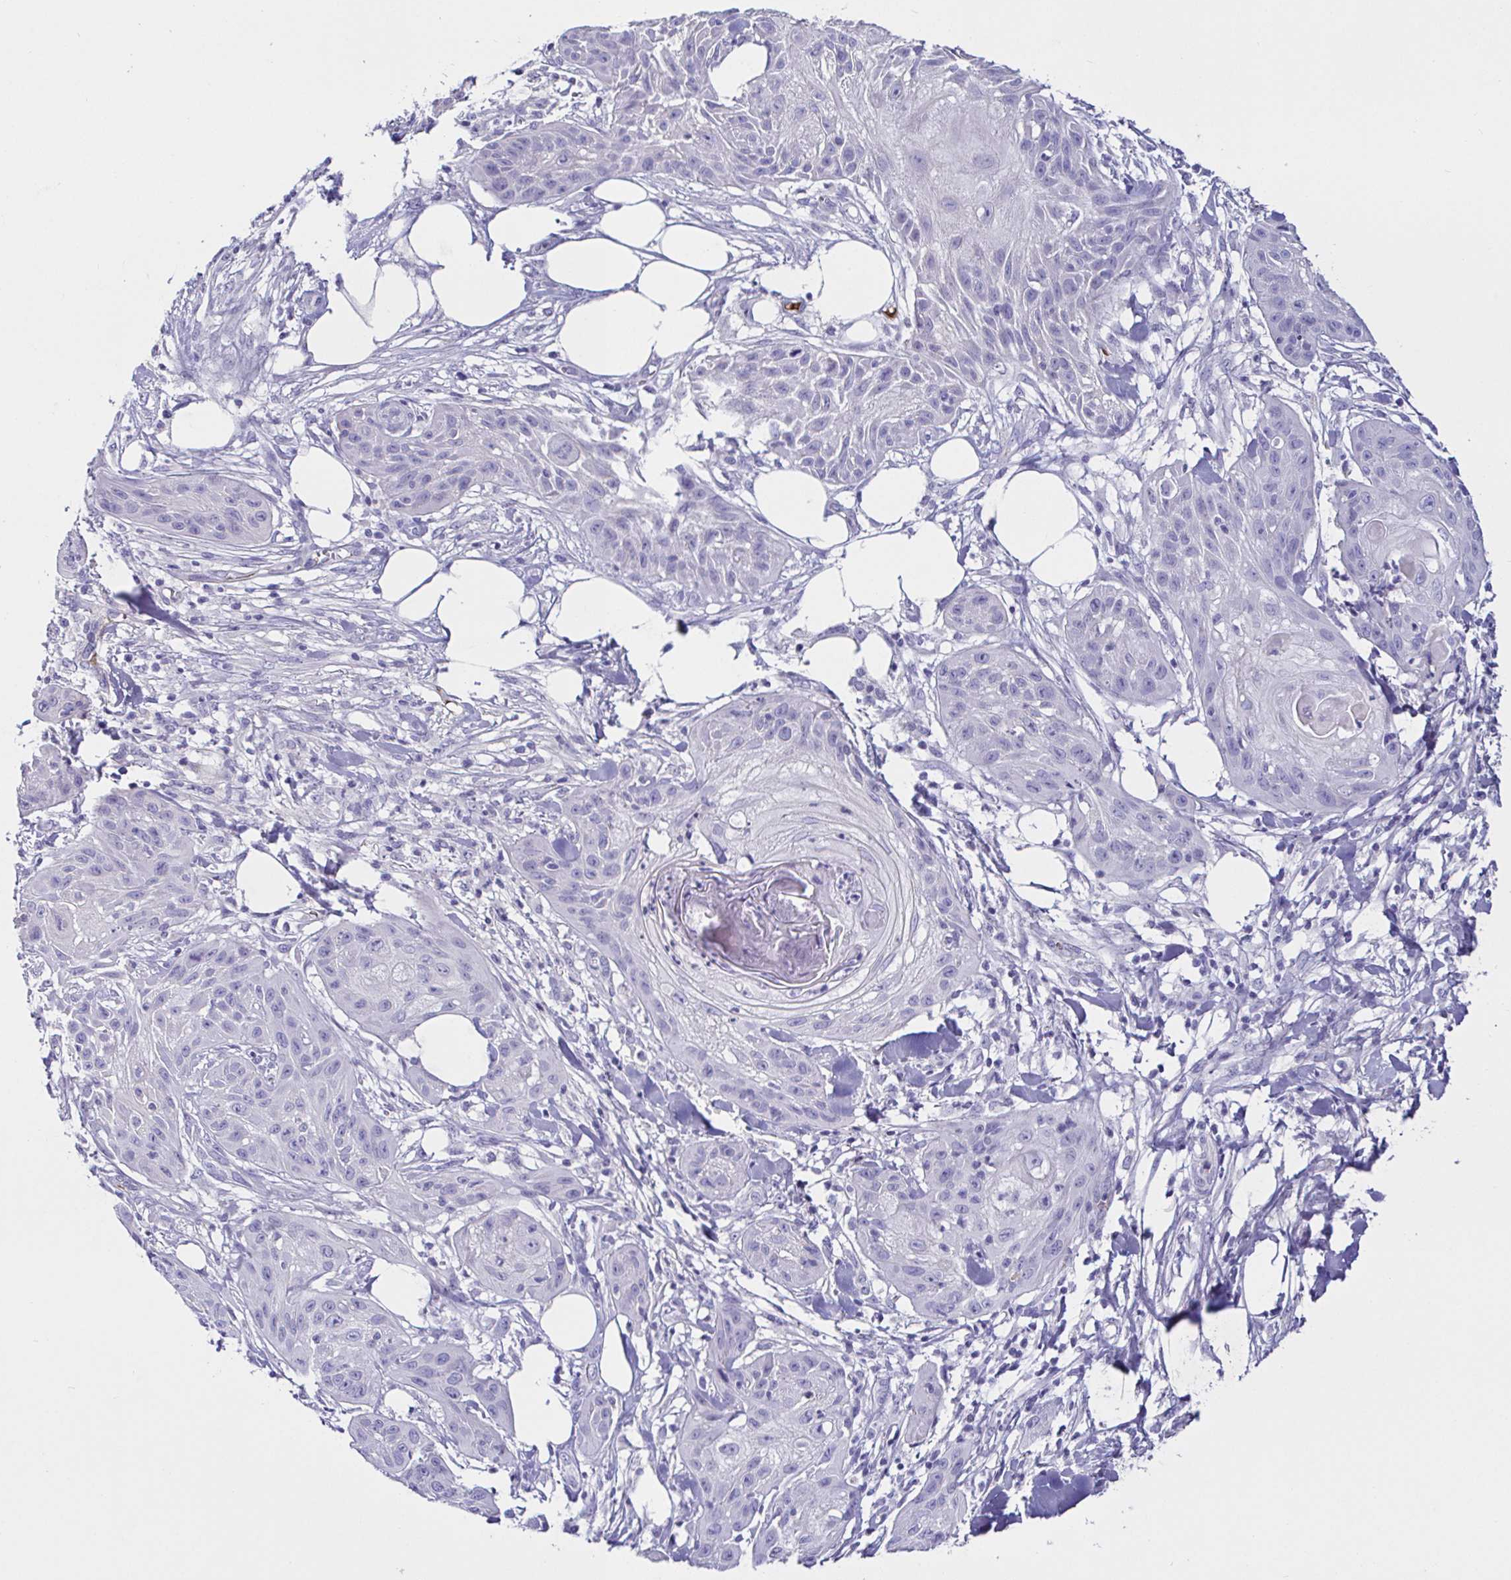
{"staining": {"intensity": "negative", "quantity": "none", "location": "none"}, "tissue": "skin cancer", "cell_type": "Tumor cells", "image_type": "cancer", "snomed": [{"axis": "morphology", "description": "Squamous cell carcinoma, NOS"}, {"axis": "topography", "description": "Skin"}], "caption": "Protein analysis of skin squamous cell carcinoma demonstrates no significant positivity in tumor cells. (DAB immunohistochemistry (IHC), high magnification).", "gene": "SAA4", "patient": {"sex": "female", "age": 88}}